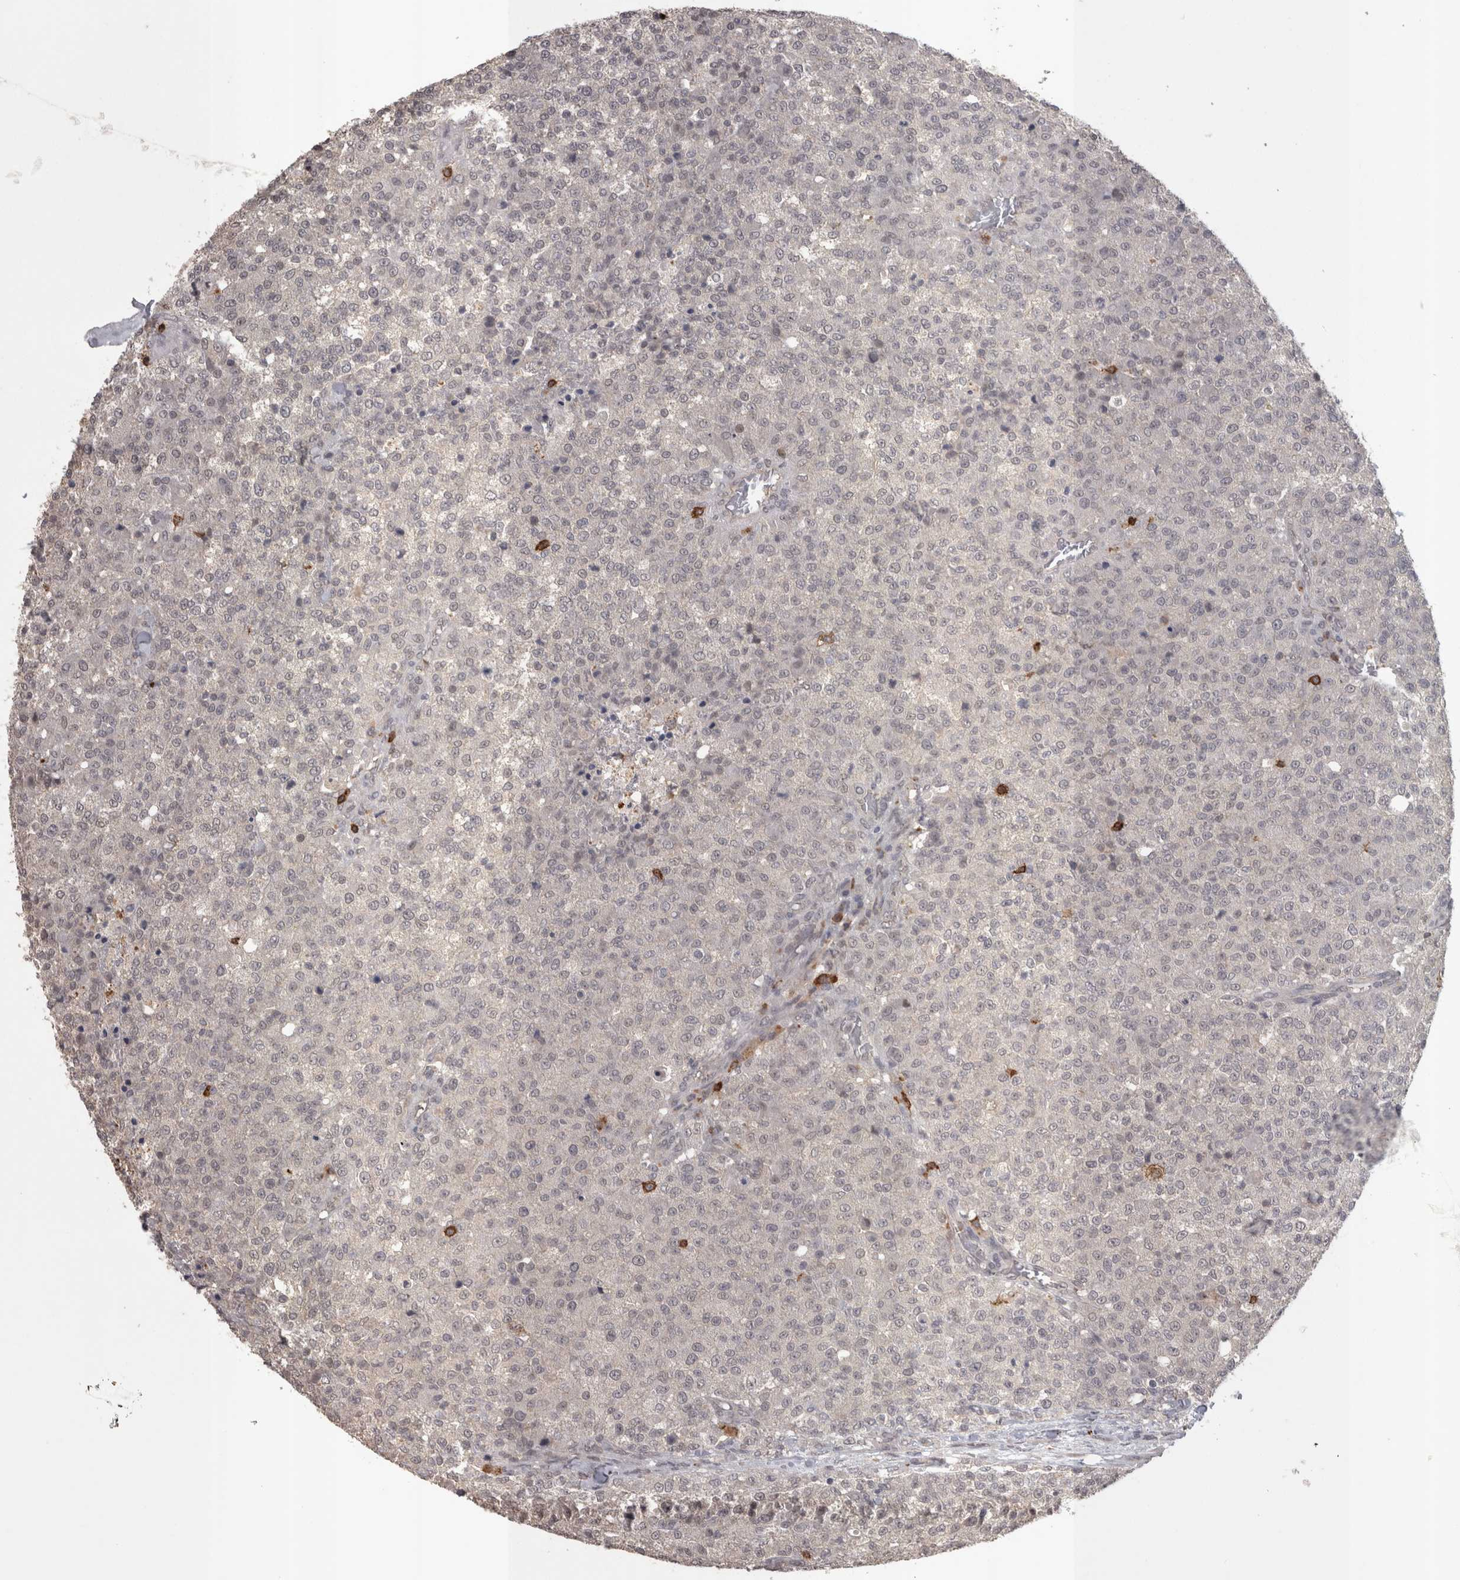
{"staining": {"intensity": "negative", "quantity": "none", "location": "none"}, "tissue": "testis cancer", "cell_type": "Tumor cells", "image_type": "cancer", "snomed": [{"axis": "morphology", "description": "Seminoma, NOS"}, {"axis": "topography", "description": "Testis"}], "caption": "Immunohistochemistry of testis cancer (seminoma) demonstrates no staining in tumor cells.", "gene": "SKAP1", "patient": {"sex": "male", "age": 59}}